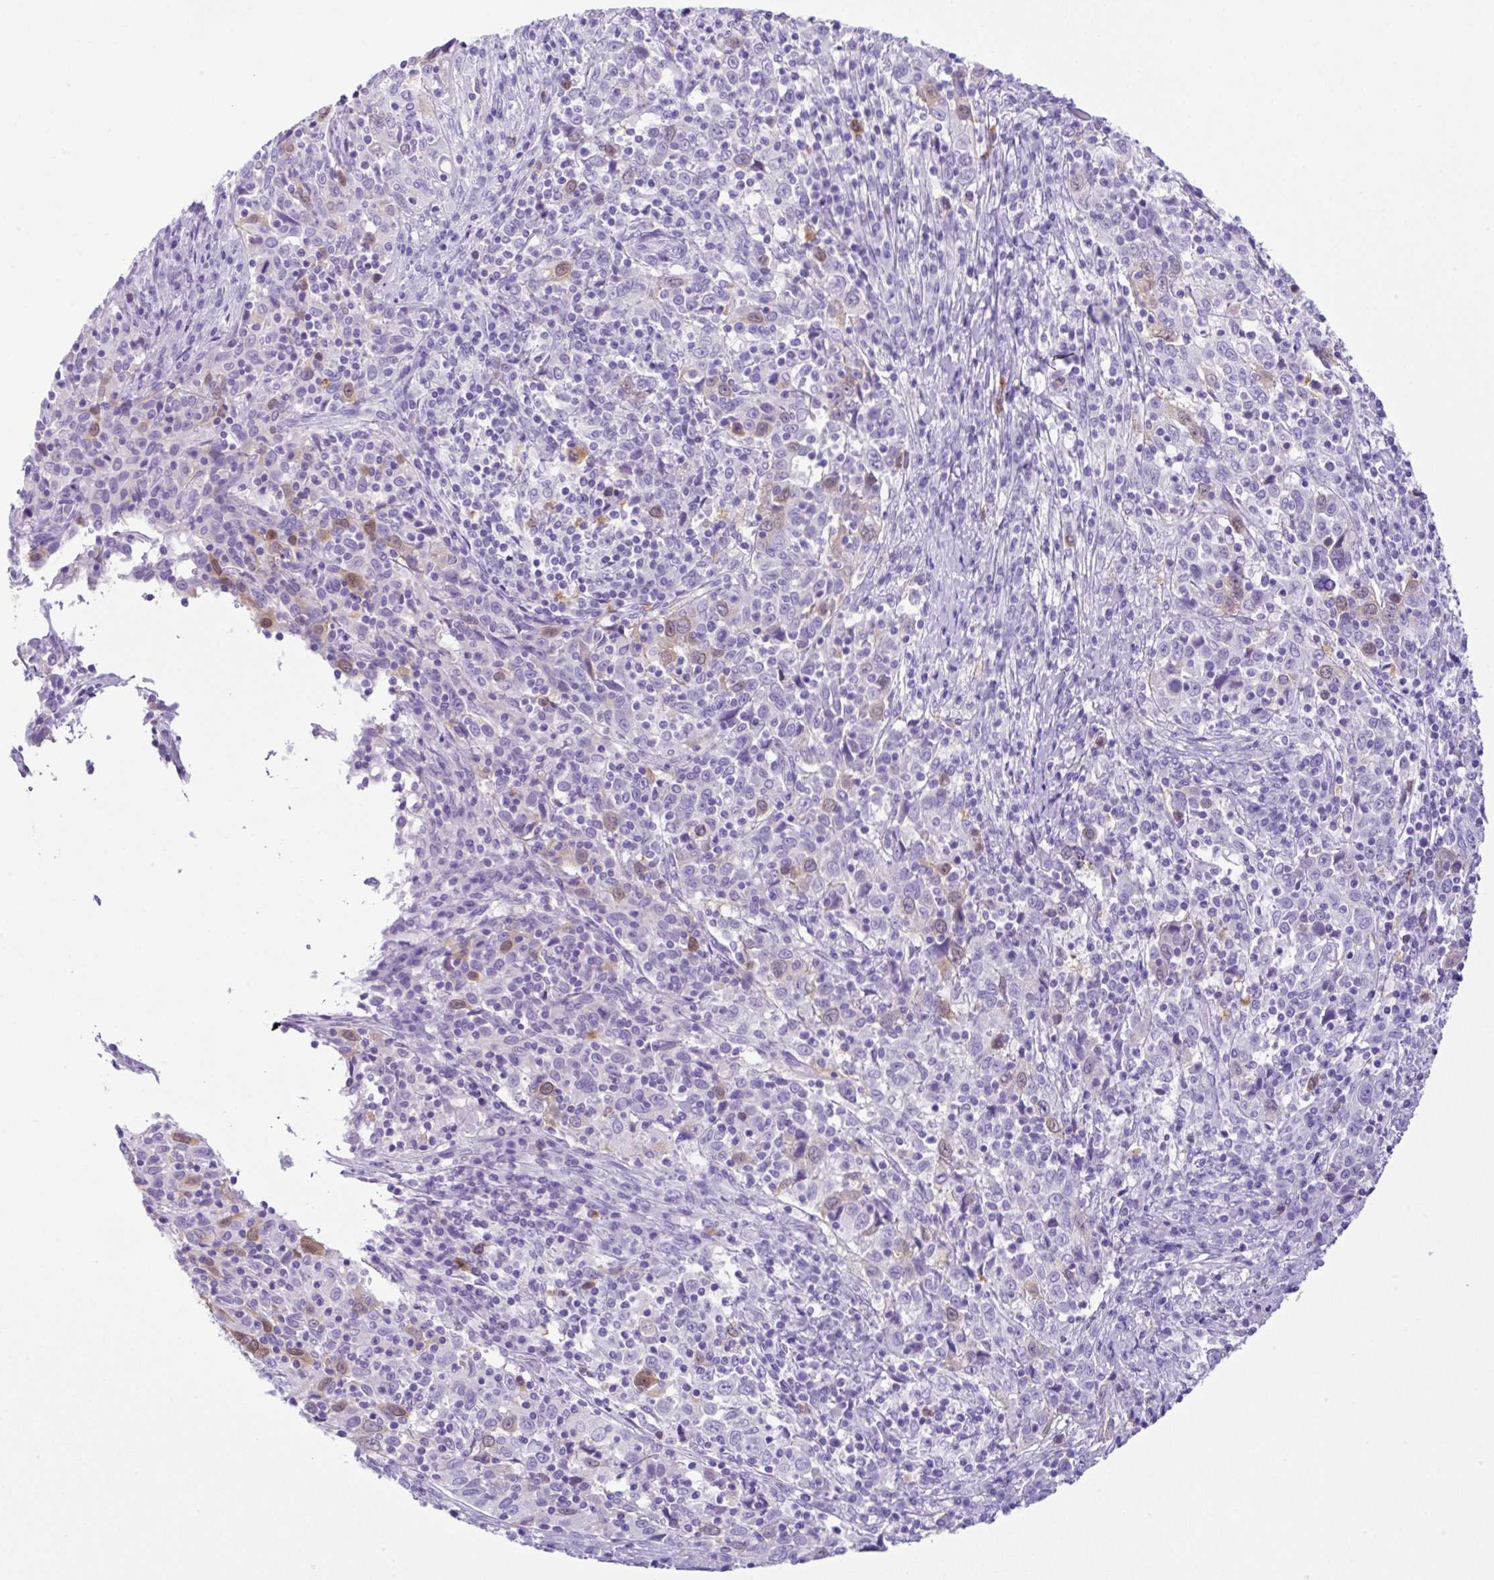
{"staining": {"intensity": "weak", "quantity": "<25%", "location": "nuclear"}, "tissue": "cervical cancer", "cell_type": "Tumor cells", "image_type": "cancer", "snomed": [{"axis": "morphology", "description": "Squamous cell carcinoma, NOS"}, {"axis": "topography", "description": "Cervix"}], "caption": "There is no significant positivity in tumor cells of cervical cancer.", "gene": "RRM2", "patient": {"sex": "female", "age": 46}}